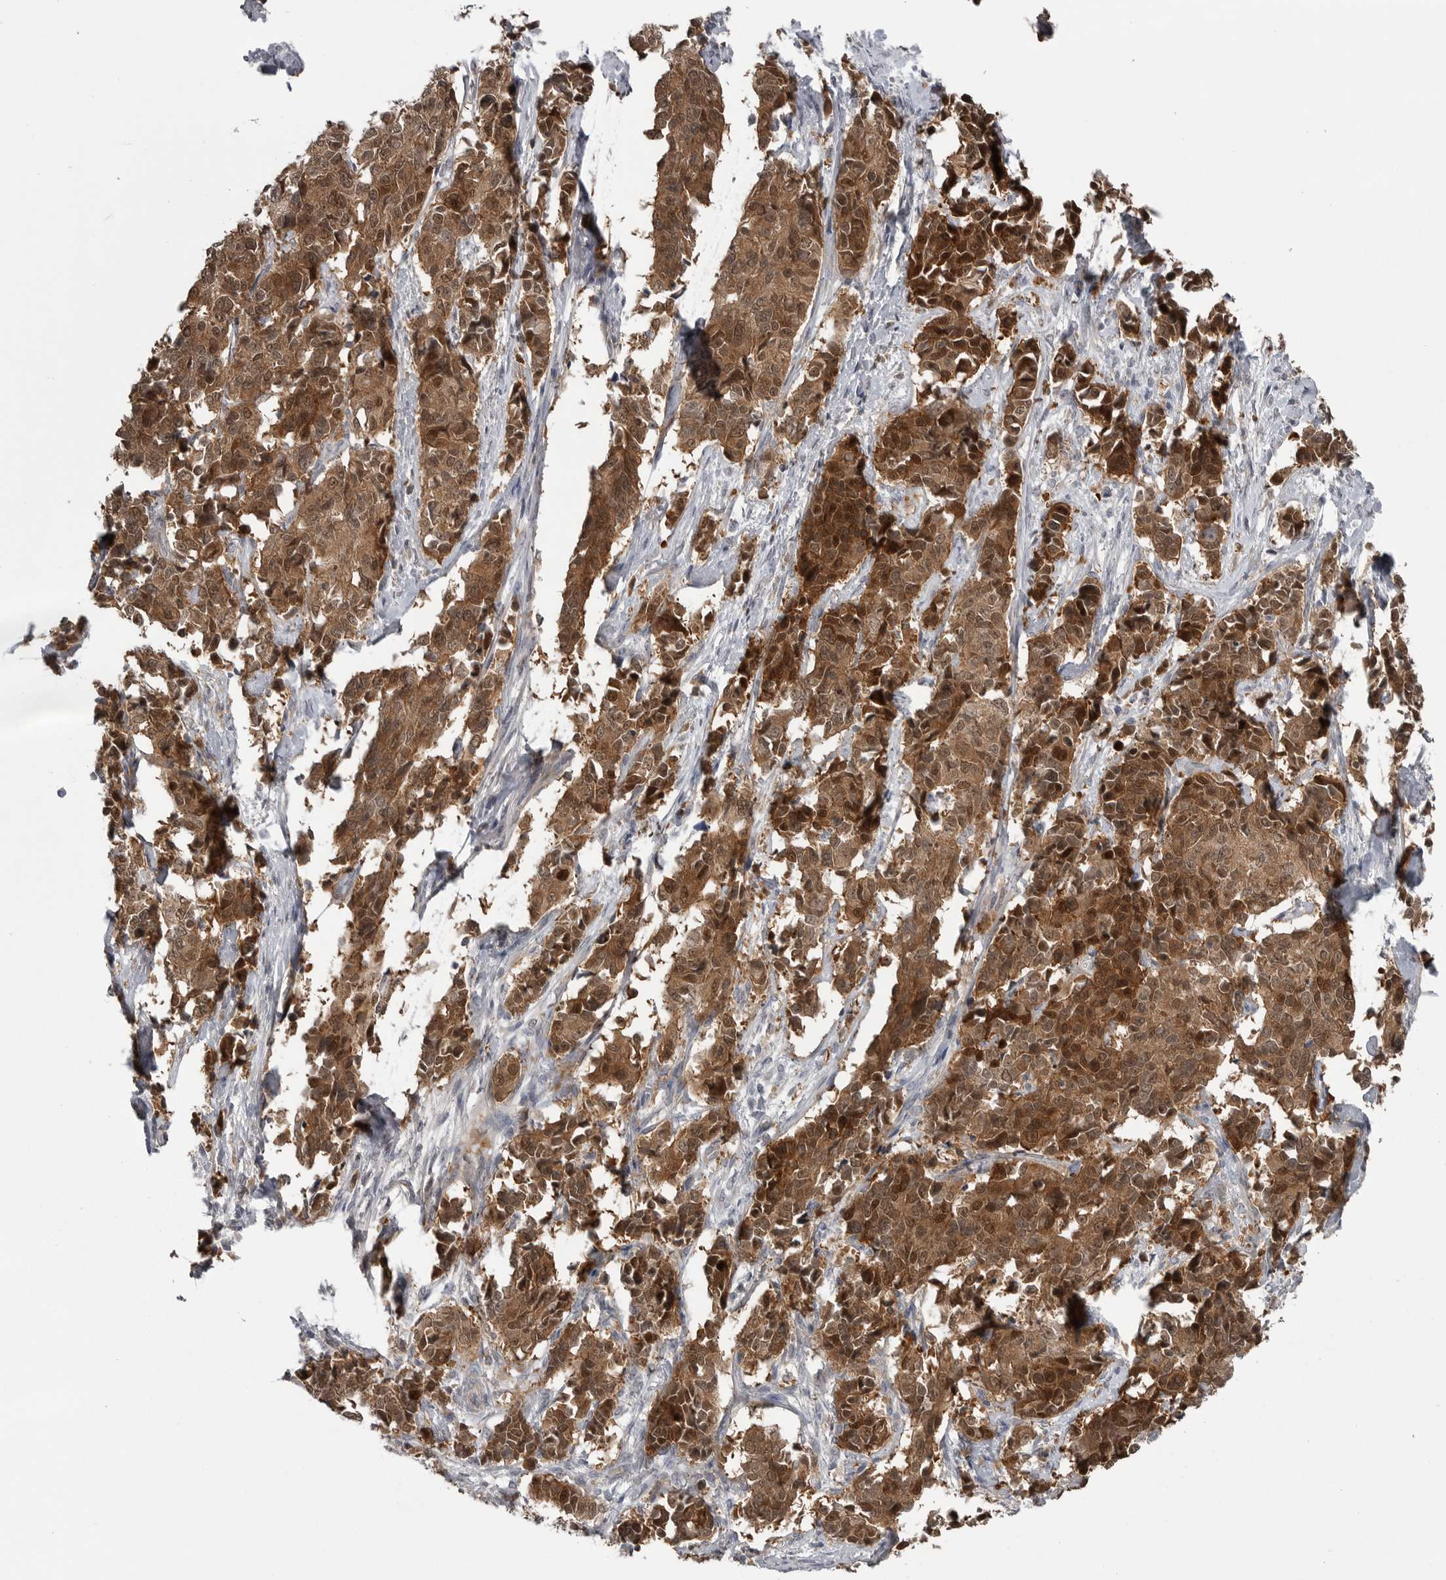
{"staining": {"intensity": "moderate", "quantity": ">75%", "location": "cytoplasmic/membranous,nuclear"}, "tissue": "cervical cancer", "cell_type": "Tumor cells", "image_type": "cancer", "snomed": [{"axis": "morphology", "description": "Normal tissue, NOS"}, {"axis": "morphology", "description": "Squamous cell carcinoma, NOS"}, {"axis": "topography", "description": "Cervix"}], "caption": "Protein staining exhibits moderate cytoplasmic/membranous and nuclear positivity in about >75% of tumor cells in cervical cancer. Immunohistochemistry stains the protein in brown and the nuclei are stained blue.", "gene": "MAPK13", "patient": {"sex": "female", "age": 35}}